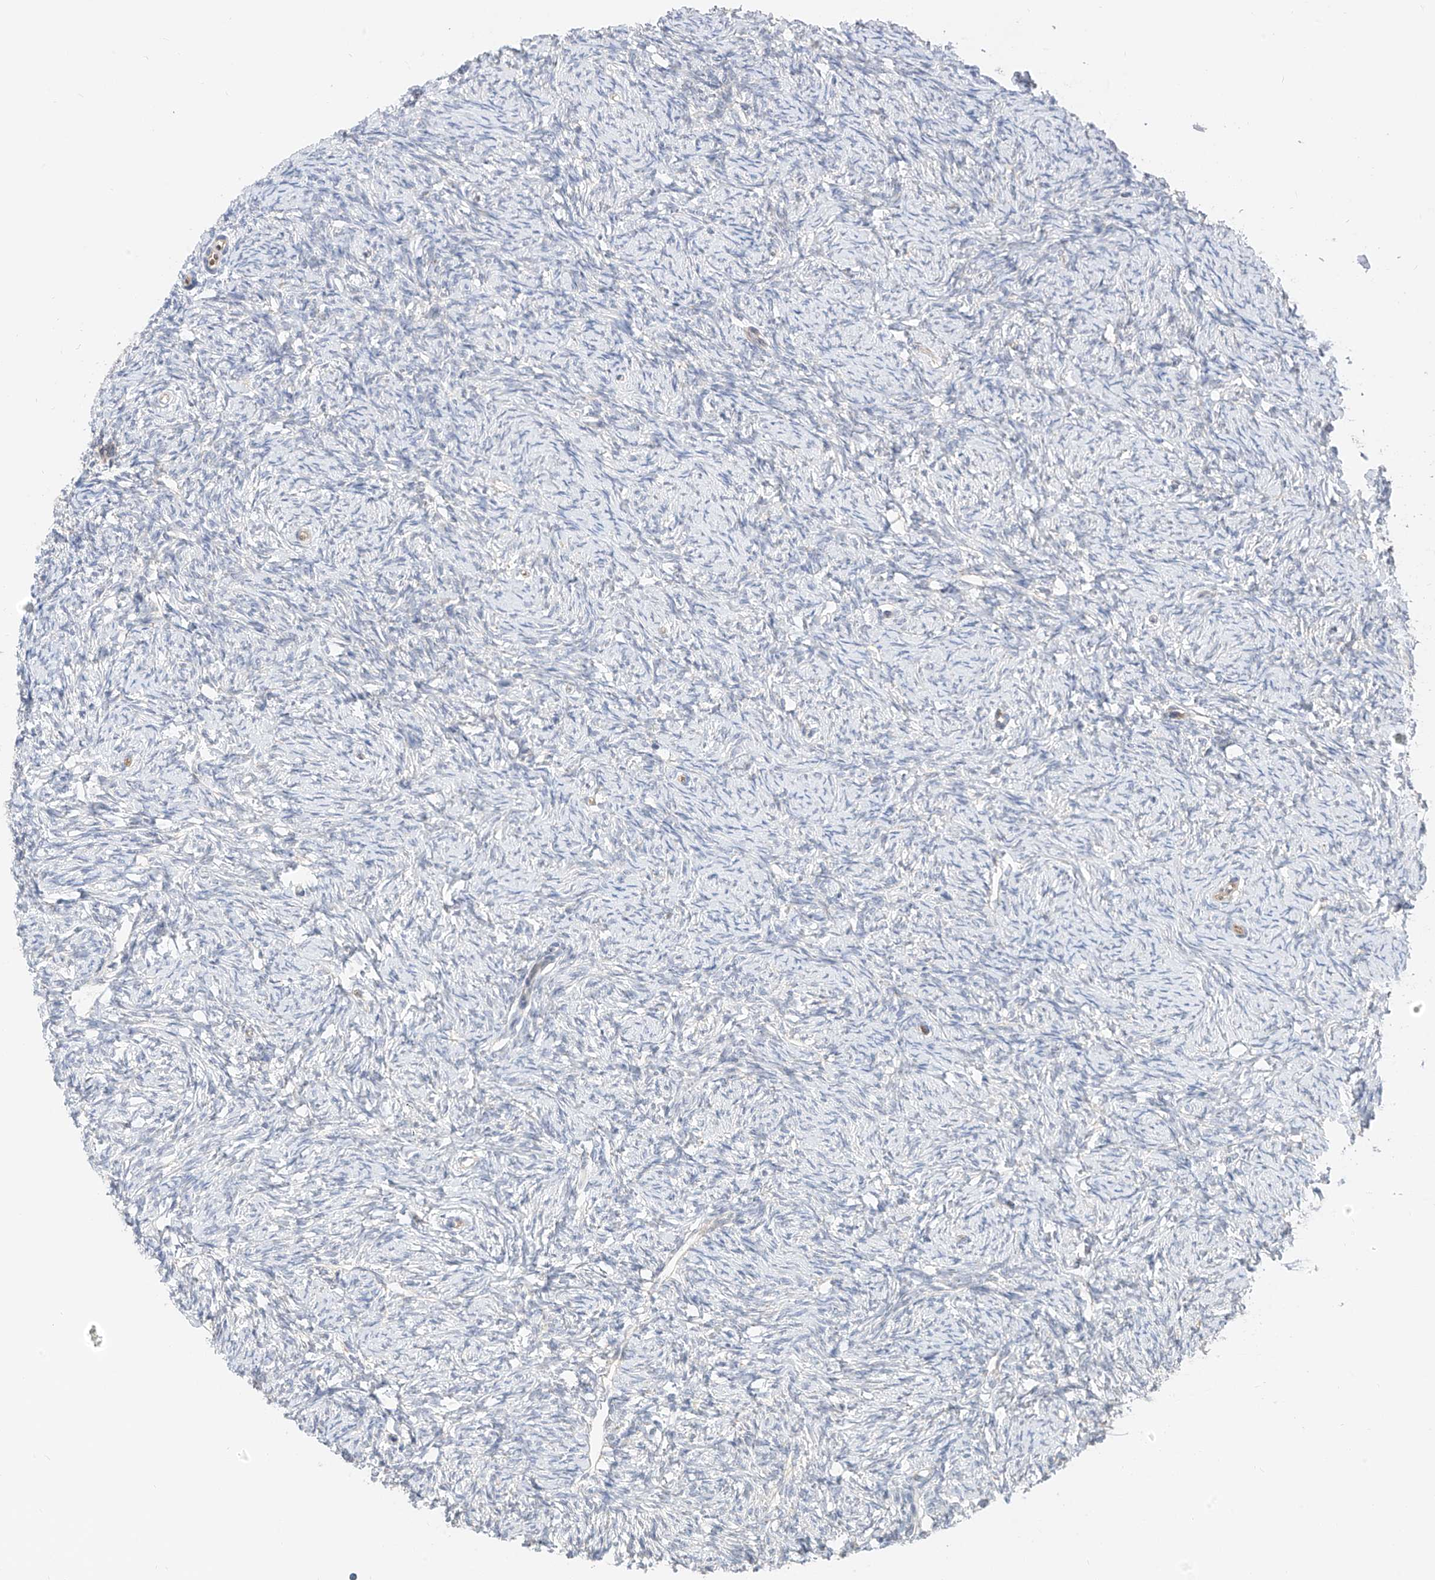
{"staining": {"intensity": "negative", "quantity": "none", "location": "none"}, "tissue": "ovary", "cell_type": "Ovarian stroma cells", "image_type": "normal", "snomed": [{"axis": "morphology", "description": "Normal tissue, NOS"}, {"axis": "morphology", "description": "Cyst, NOS"}, {"axis": "topography", "description": "Ovary"}], "caption": "Immunohistochemical staining of normal ovary exhibits no significant staining in ovarian stroma cells. (Brightfield microscopy of DAB (3,3'-diaminobenzidine) IHC at high magnification).", "gene": "PPA2", "patient": {"sex": "female", "age": 33}}